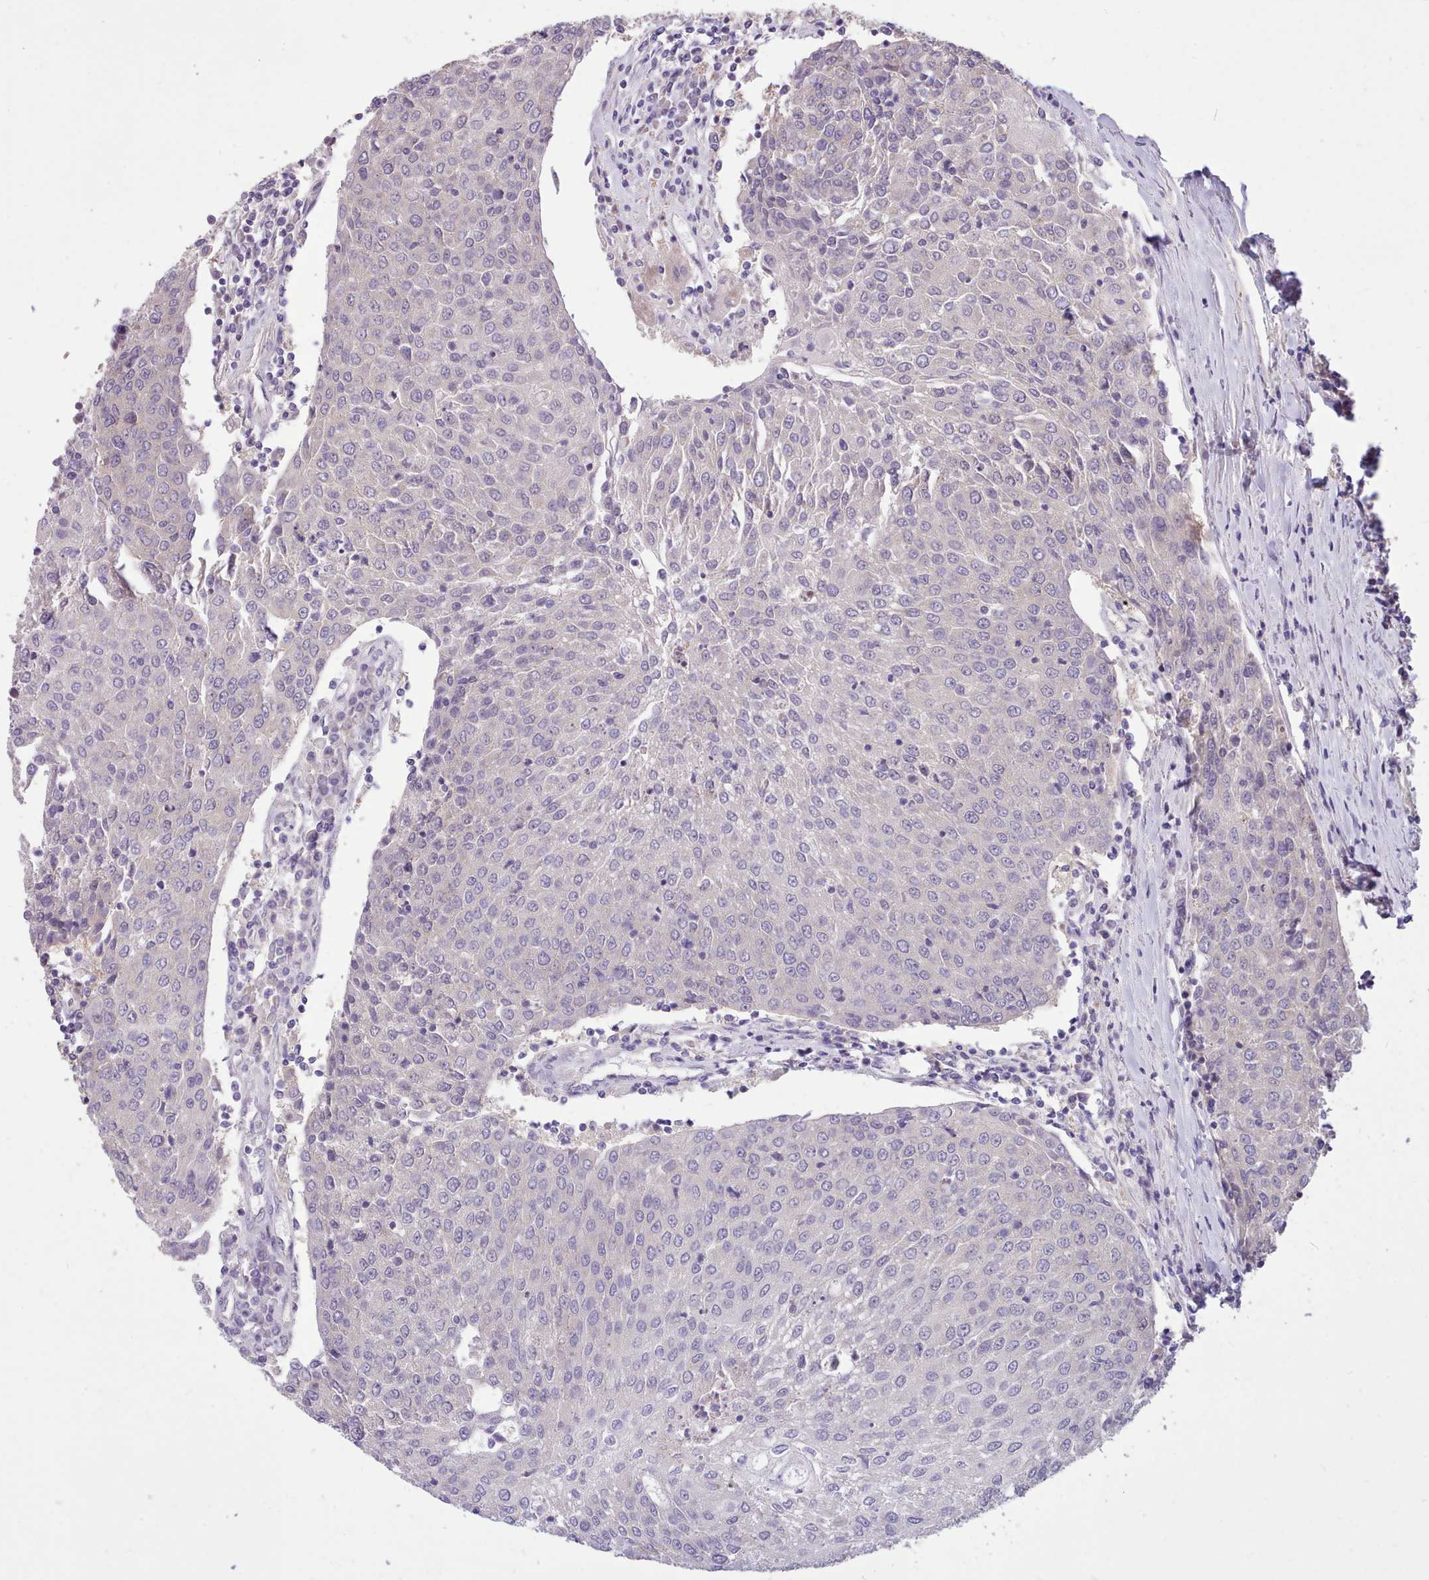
{"staining": {"intensity": "negative", "quantity": "none", "location": "none"}, "tissue": "urothelial cancer", "cell_type": "Tumor cells", "image_type": "cancer", "snomed": [{"axis": "morphology", "description": "Urothelial carcinoma, High grade"}, {"axis": "topography", "description": "Urinary bladder"}], "caption": "Immunohistochemical staining of high-grade urothelial carcinoma exhibits no significant staining in tumor cells. (Brightfield microscopy of DAB (3,3'-diaminobenzidine) immunohistochemistry (IHC) at high magnification).", "gene": "ZNF607", "patient": {"sex": "female", "age": 85}}